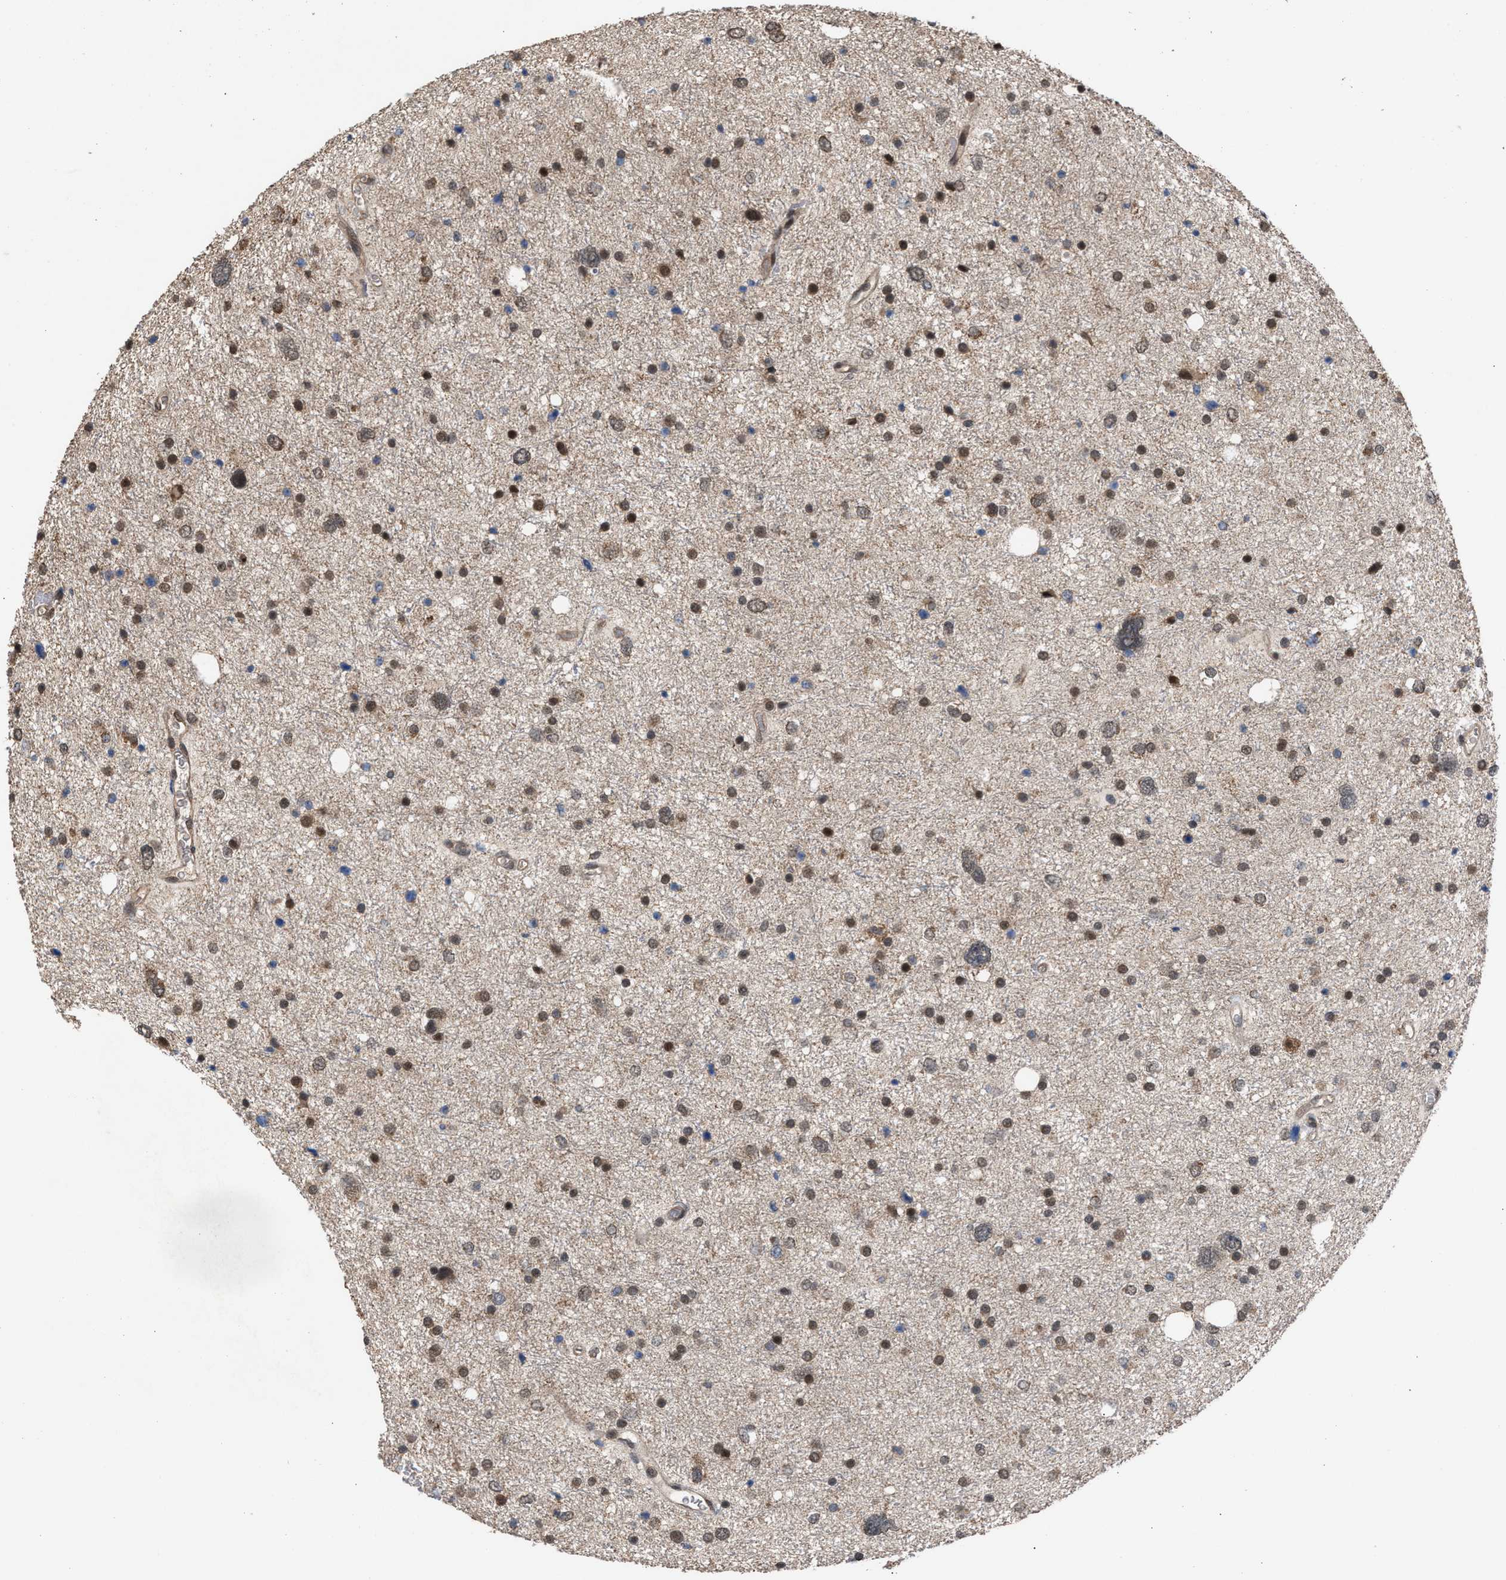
{"staining": {"intensity": "moderate", "quantity": ">75%", "location": "cytoplasmic/membranous,nuclear"}, "tissue": "glioma", "cell_type": "Tumor cells", "image_type": "cancer", "snomed": [{"axis": "morphology", "description": "Glioma, malignant, Low grade"}, {"axis": "topography", "description": "Brain"}], "caption": "Protein staining of glioma tissue displays moderate cytoplasmic/membranous and nuclear positivity in about >75% of tumor cells. Using DAB (brown) and hematoxylin (blue) stains, captured at high magnification using brightfield microscopy.", "gene": "C9orf78", "patient": {"sex": "female", "age": 37}}